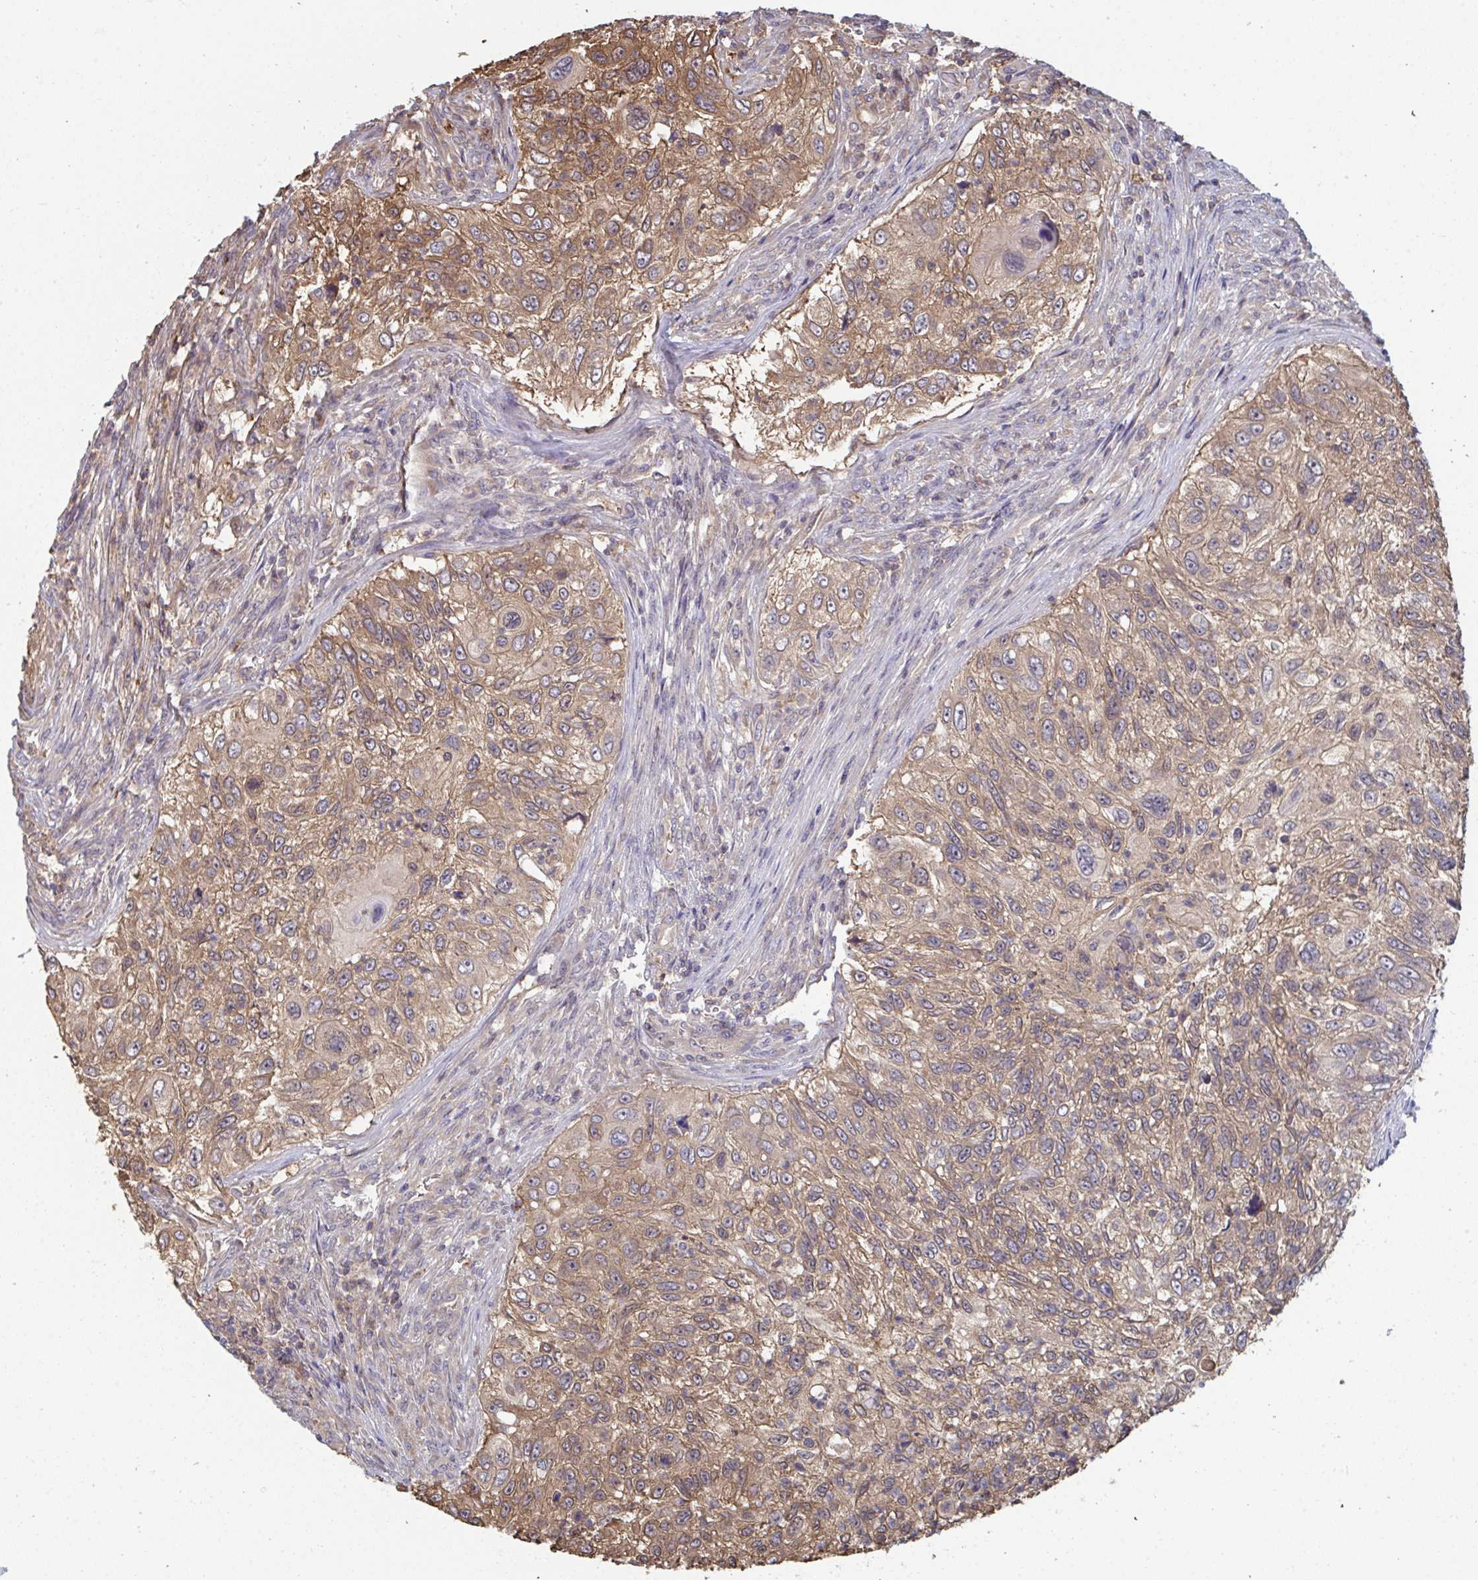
{"staining": {"intensity": "moderate", "quantity": ">75%", "location": "cytoplasmic/membranous"}, "tissue": "urothelial cancer", "cell_type": "Tumor cells", "image_type": "cancer", "snomed": [{"axis": "morphology", "description": "Urothelial carcinoma, High grade"}, {"axis": "topography", "description": "Urinary bladder"}], "caption": "There is medium levels of moderate cytoplasmic/membranous positivity in tumor cells of urothelial cancer, as demonstrated by immunohistochemical staining (brown color).", "gene": "TTC9C", "patient": {"sex": "female", "age": 60}}